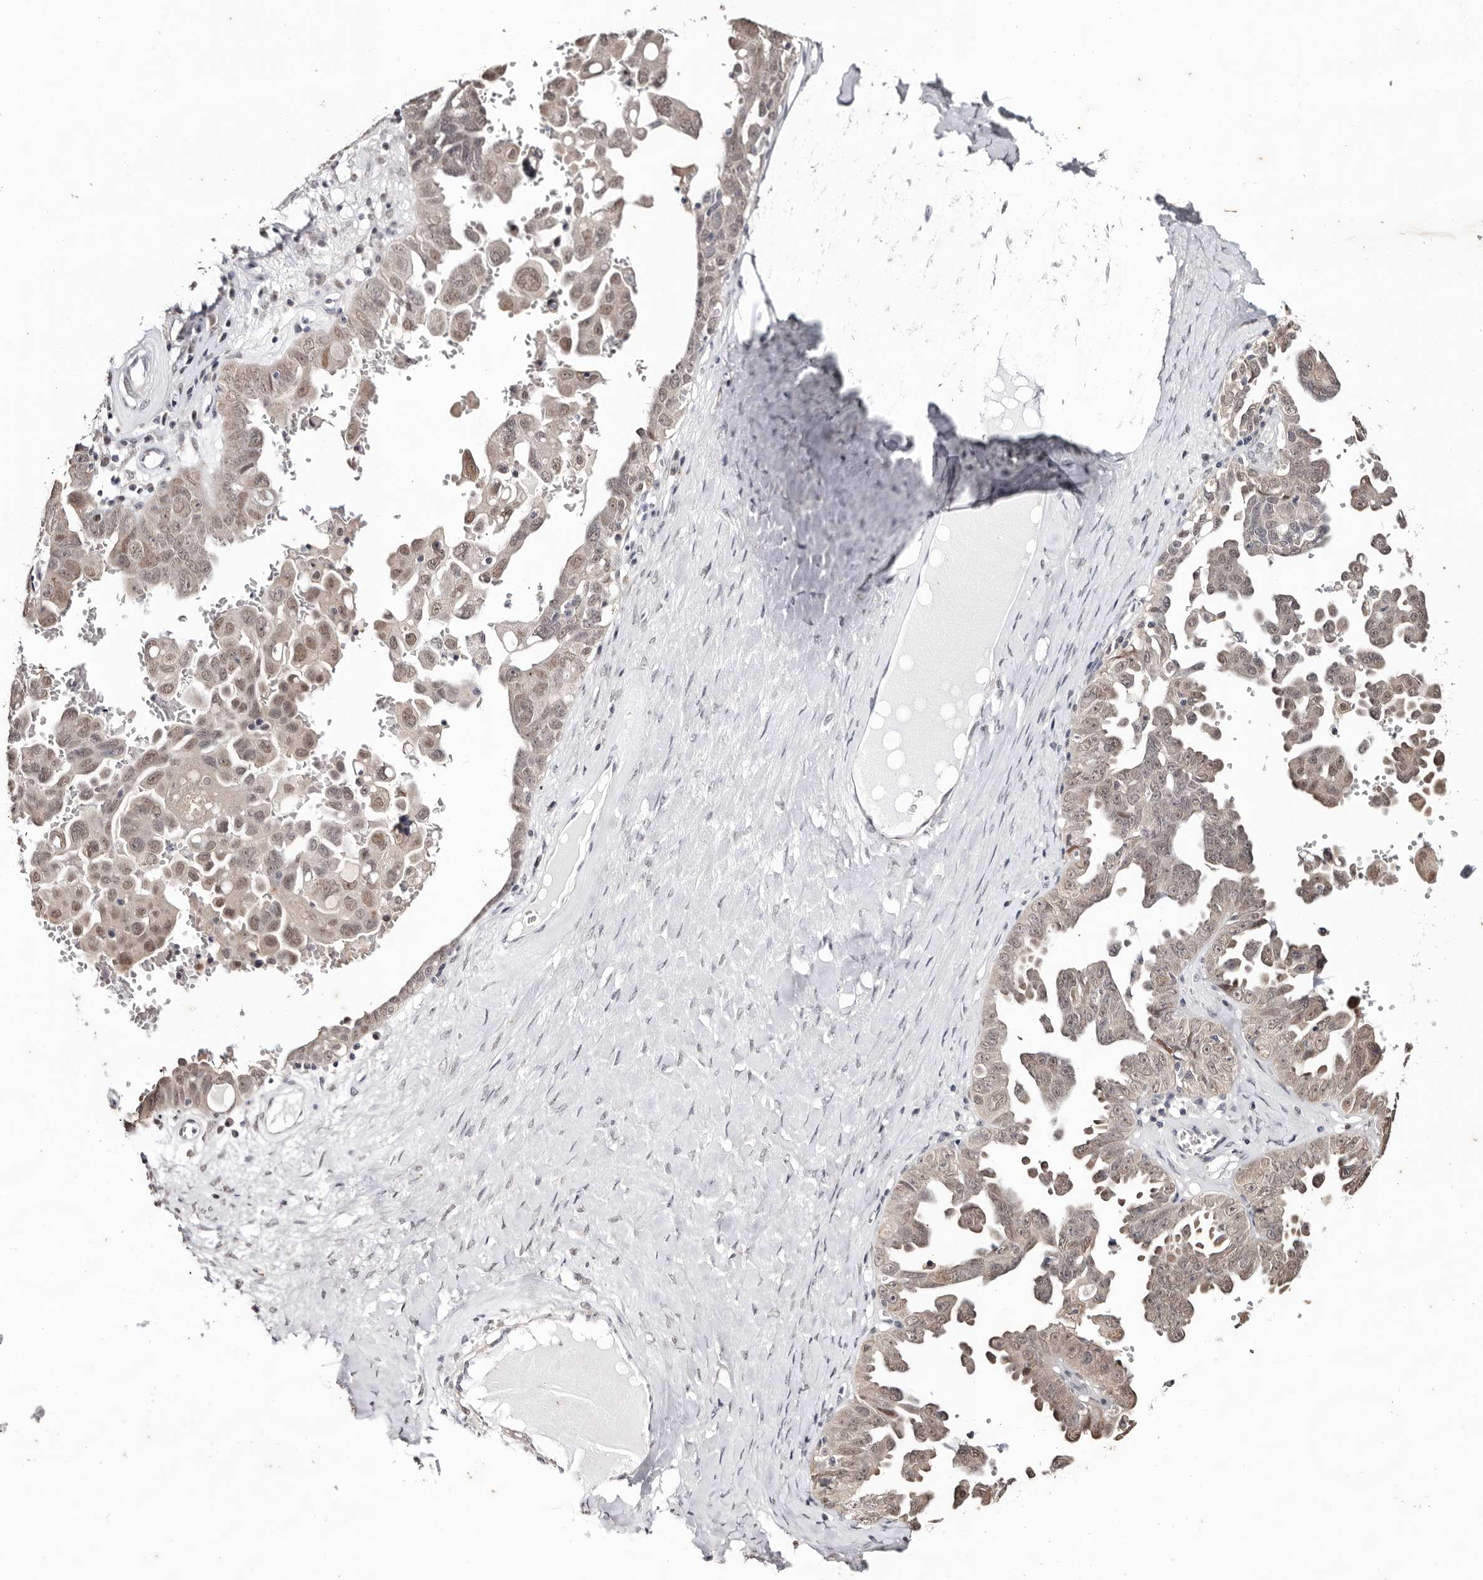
{"staining": {"intensity": "weak", "quantity": ">75%", "location": "cytoplasmic/membranous,nuclear"}, "tissue": "ovarian cancer", "cell_type": "Tumor cells", "image_type": "cancer", "snomed": [{"axis": "morphology", "description": "Carcinoma, endometroid"}, {"axis": "topography", "description": "Ovary"}], "caption": "Endometroid carcinoma (ovarian) stained with a brown dye exhibits weak cytoplasmic/membranous and nuclear positive positivity in about >75% of tumor cells.", "gene": "TYW3", "patient": {"sex": "female", "age": 62}}